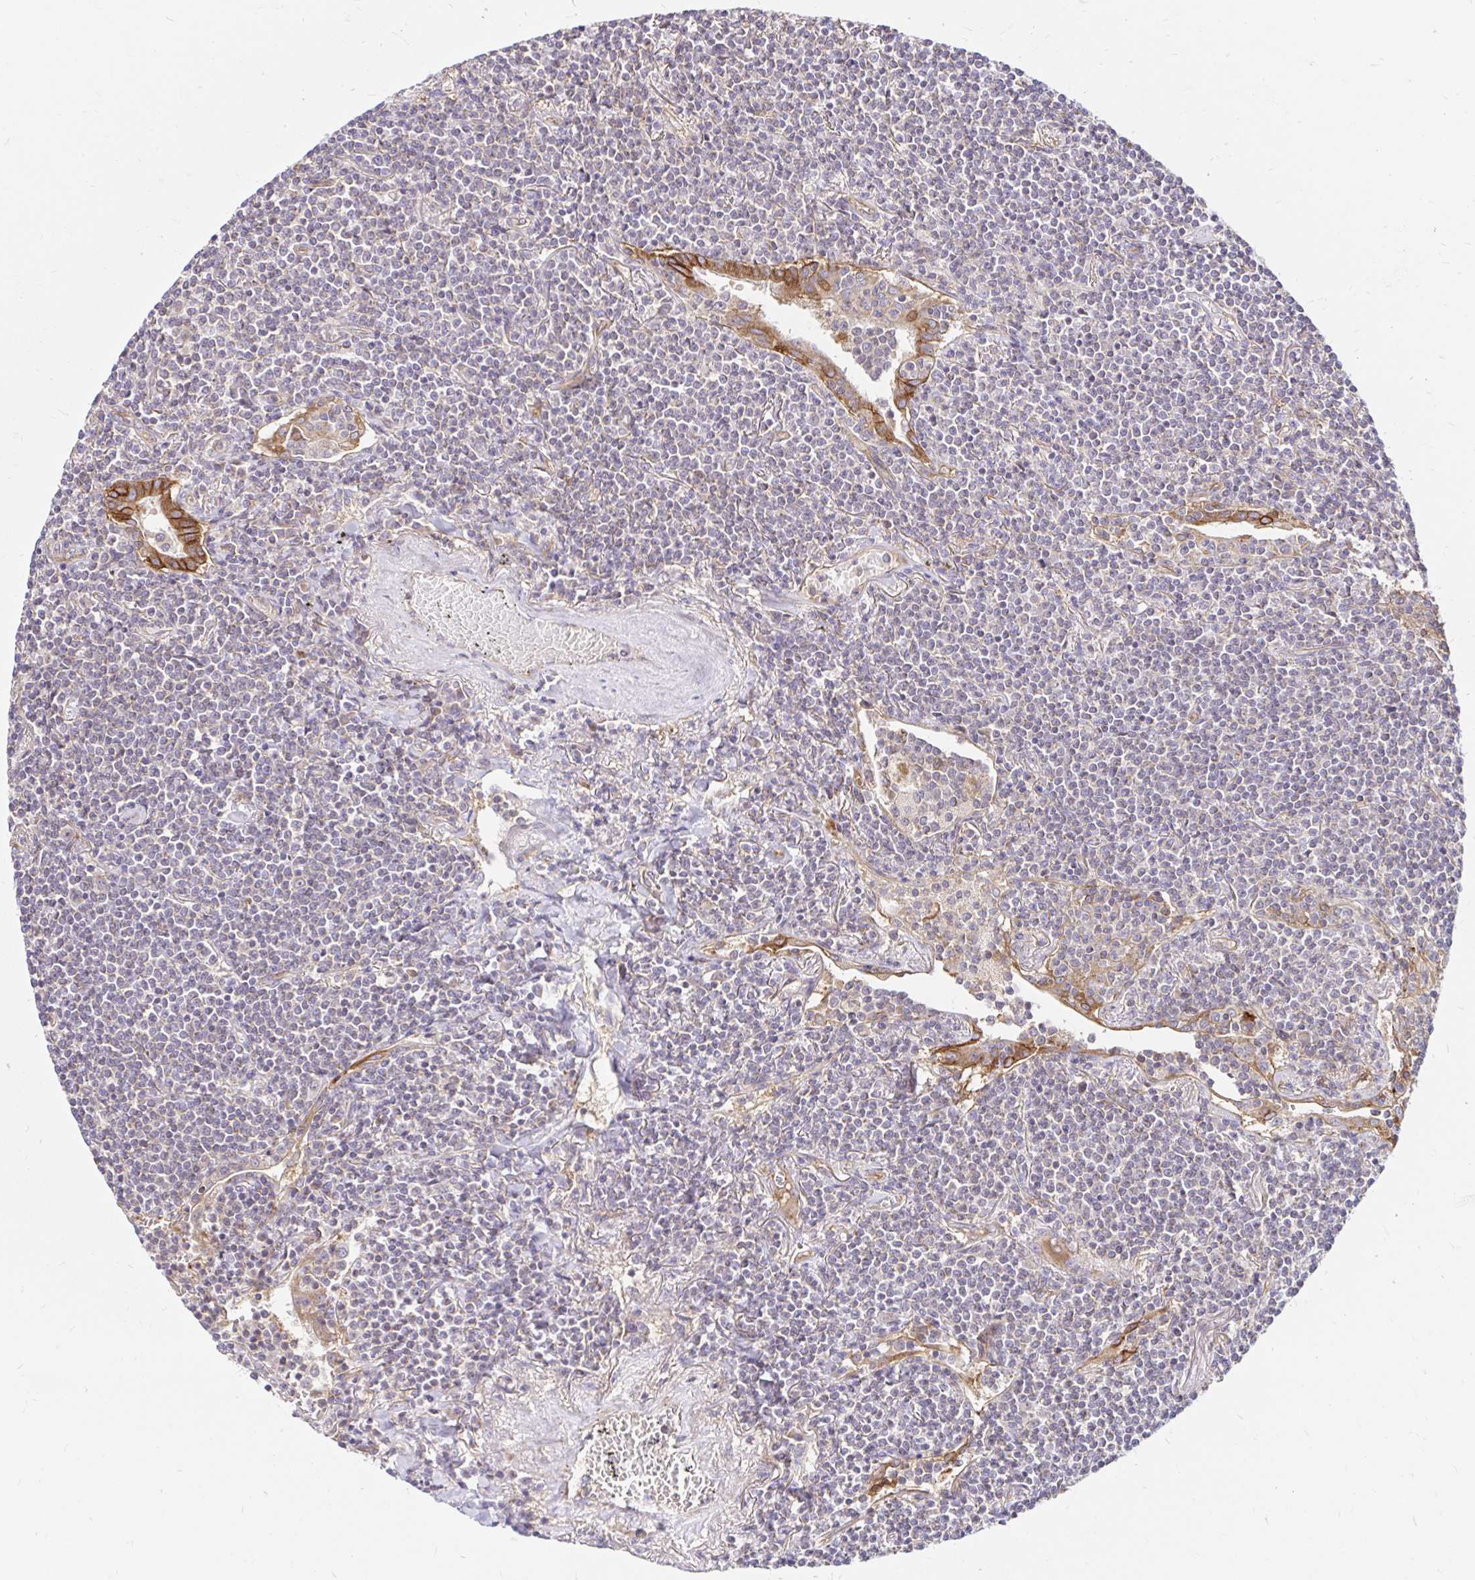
{"staining": {"intensity": "negative", "quantity": "none", "location": "none"}, "tissue": "lymphoma", "cell_type": "Tumor cells", "image_type": "cancer", "snomed": [{"axis": "morphology", "description": "Malignant lymphoma, non-Hodgkin's type, Low grade"}, {"axis": "topography", "description": "Lung"}], "caption": "IHC image of malignant lymphoma, non-Hodgkin's type (low-grade) stained for a protein (brown), which shows no positivity in tumor cells. (DAB (3,3'-diaminobenzidine) immunohistochemistry (IHC) visualized using brightfield microscopy, high magnification).", "gene": "ITGA2", "patient": {"sex": "female", "age": 71}}